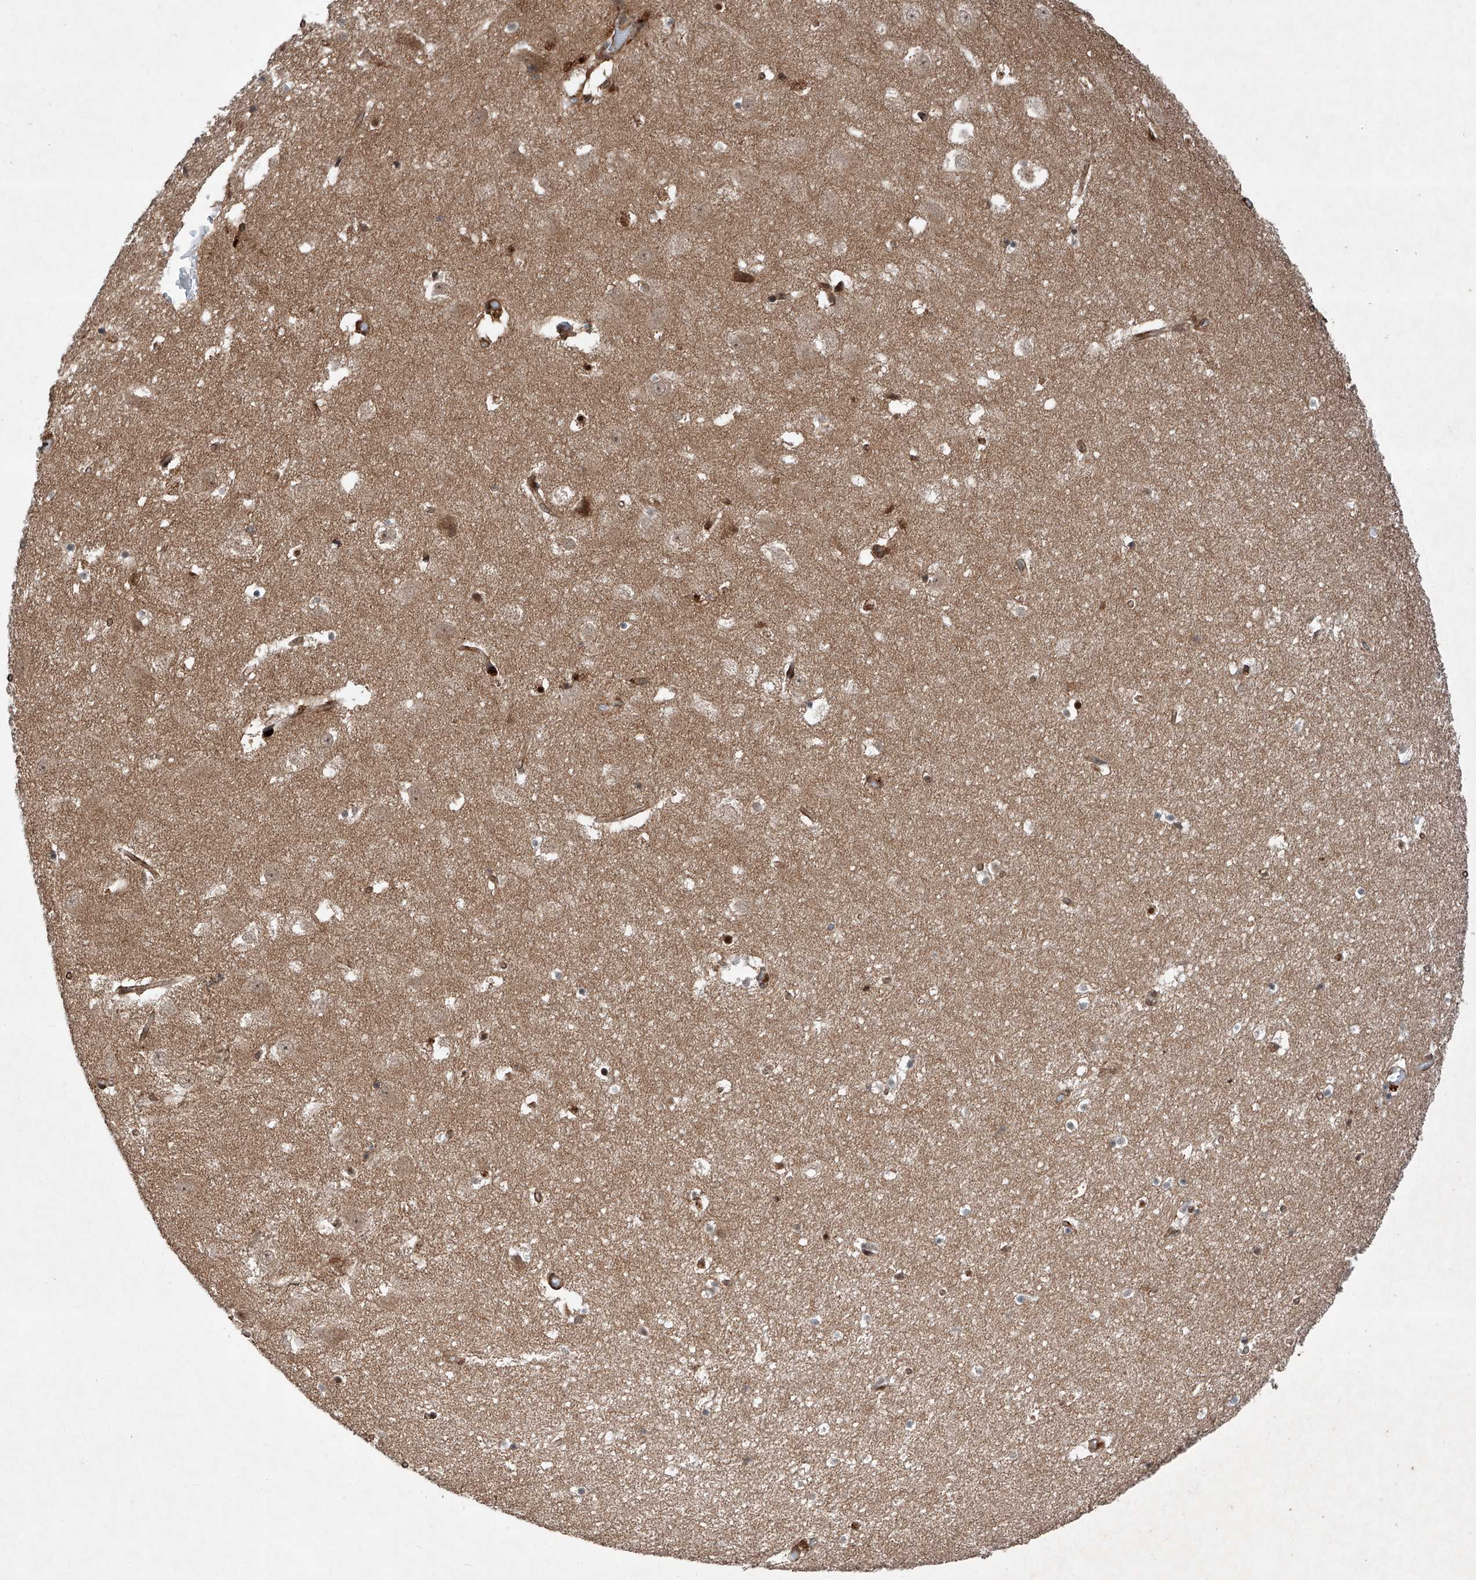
{"staining": {"intensity": "moderate", "quantity": "<25%", "location": "cytoplasmic/membranous,nuclear"}, "tissue": "hippocampus", "cell_type": "Glial cells", "image_type": "normal", "snomed": [{"axis": "morphology", "description": "Normal tissue, NOS"}, {"axis": "topography", "description": "Hippocampus"}], "caption": "A low amount of moderate cytoplasmic/membranous,nuclear staining is appreciated in approximately <25% of glial cells in normal hippocampus. (DAB (3,3'-diaminobenzidine) IHC, brown staining for protein, blue staining for nuclei).", "gene": "ZFP28", "patient": {"sex": "female", "age": 52}}